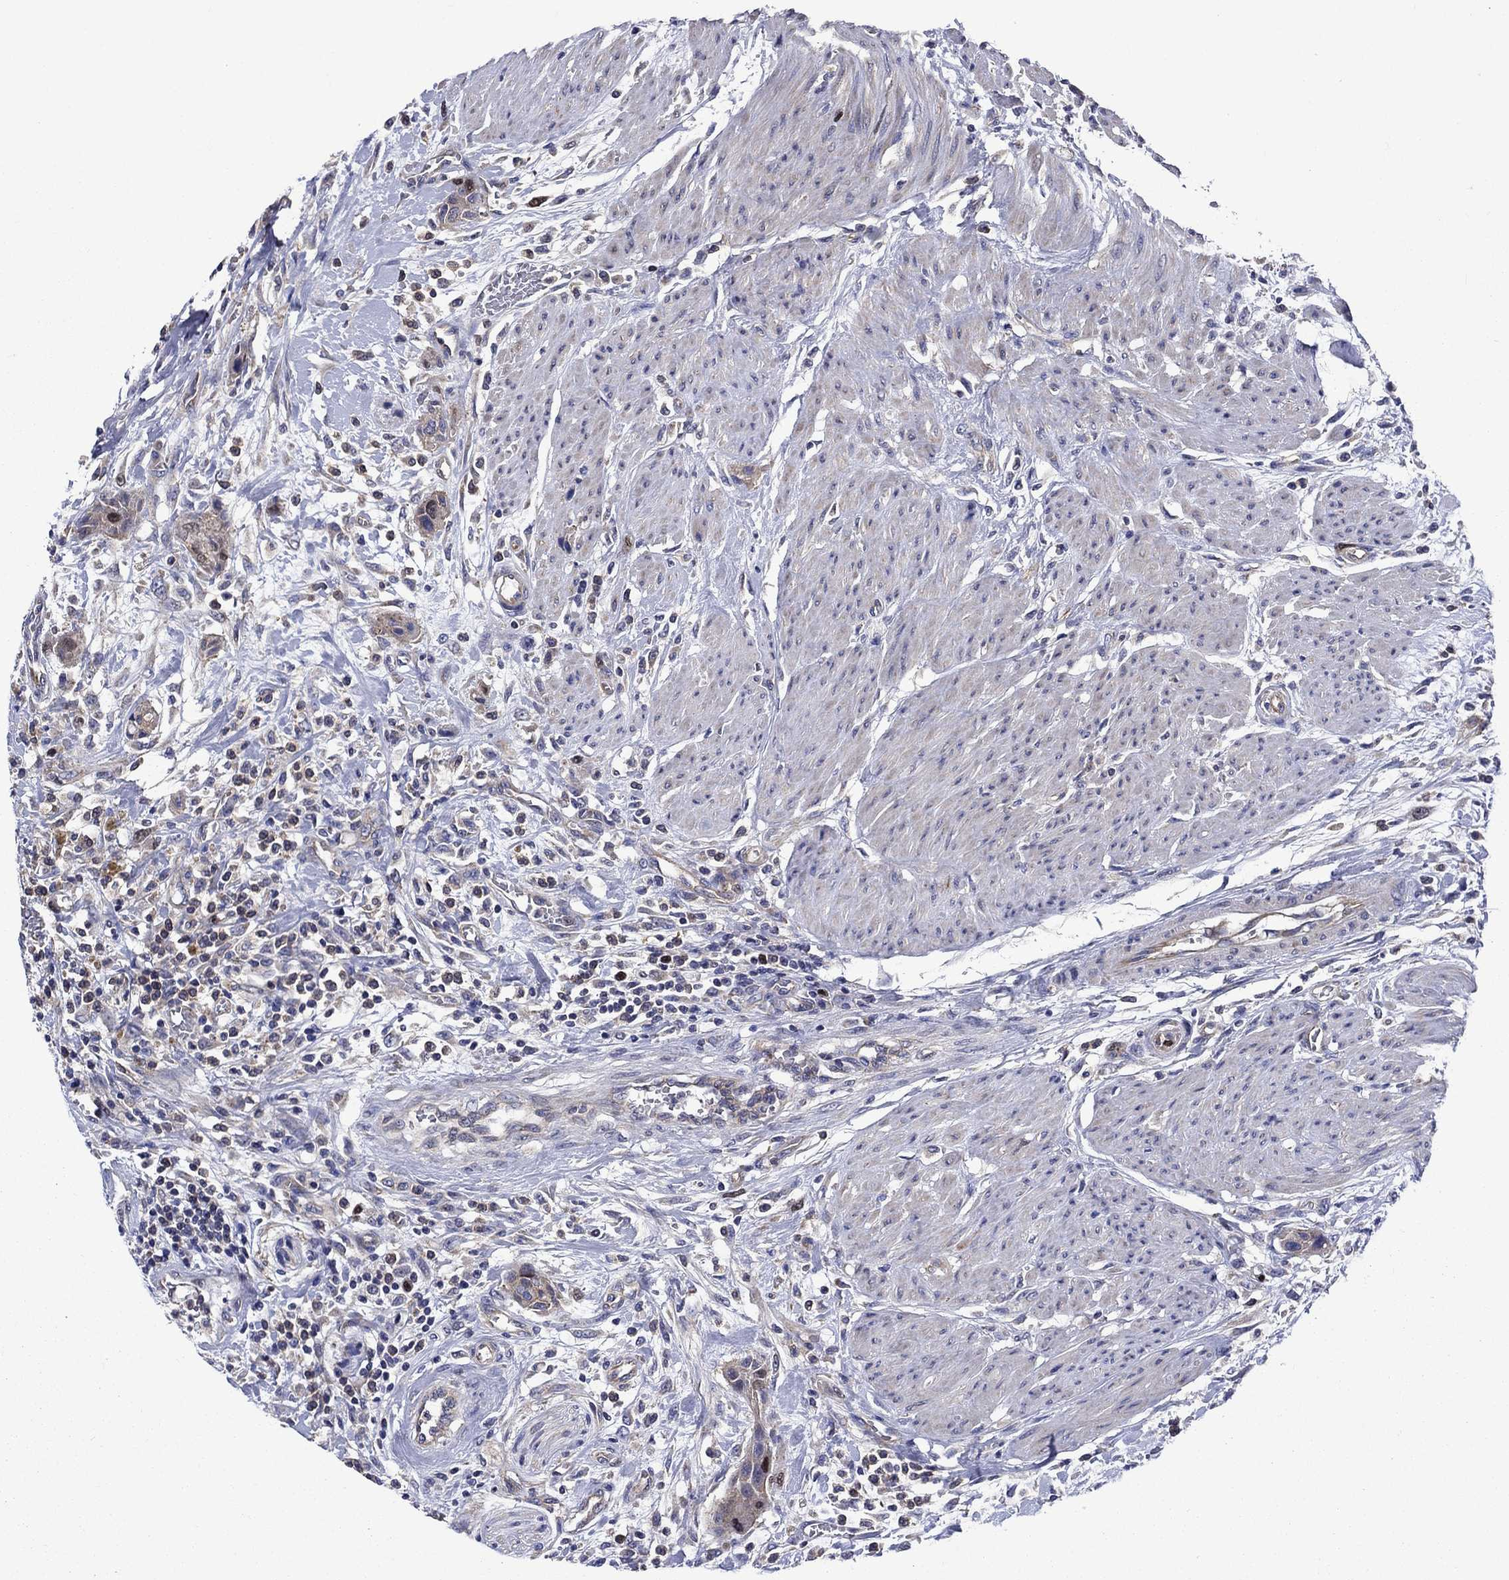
{"staining": {"intensity": "negative", "quantity": "none", "location": "none"}, "tissue": "urothelial cancer", "cell_type": "Tumor cells", "image_type": "cancer", "snomed": [{"axis": "morphology", "description": "Urothelial carcinoma, High grade"}, {"axis": "topography", "description": "Urinary bladder"}], "caption": "The immunohistochemistry histopathology image has no significant staining in tumor cells of urothelial cancer tissue.", "gene": "KIF22", "patient": {"sex": "male", "age": 35}}